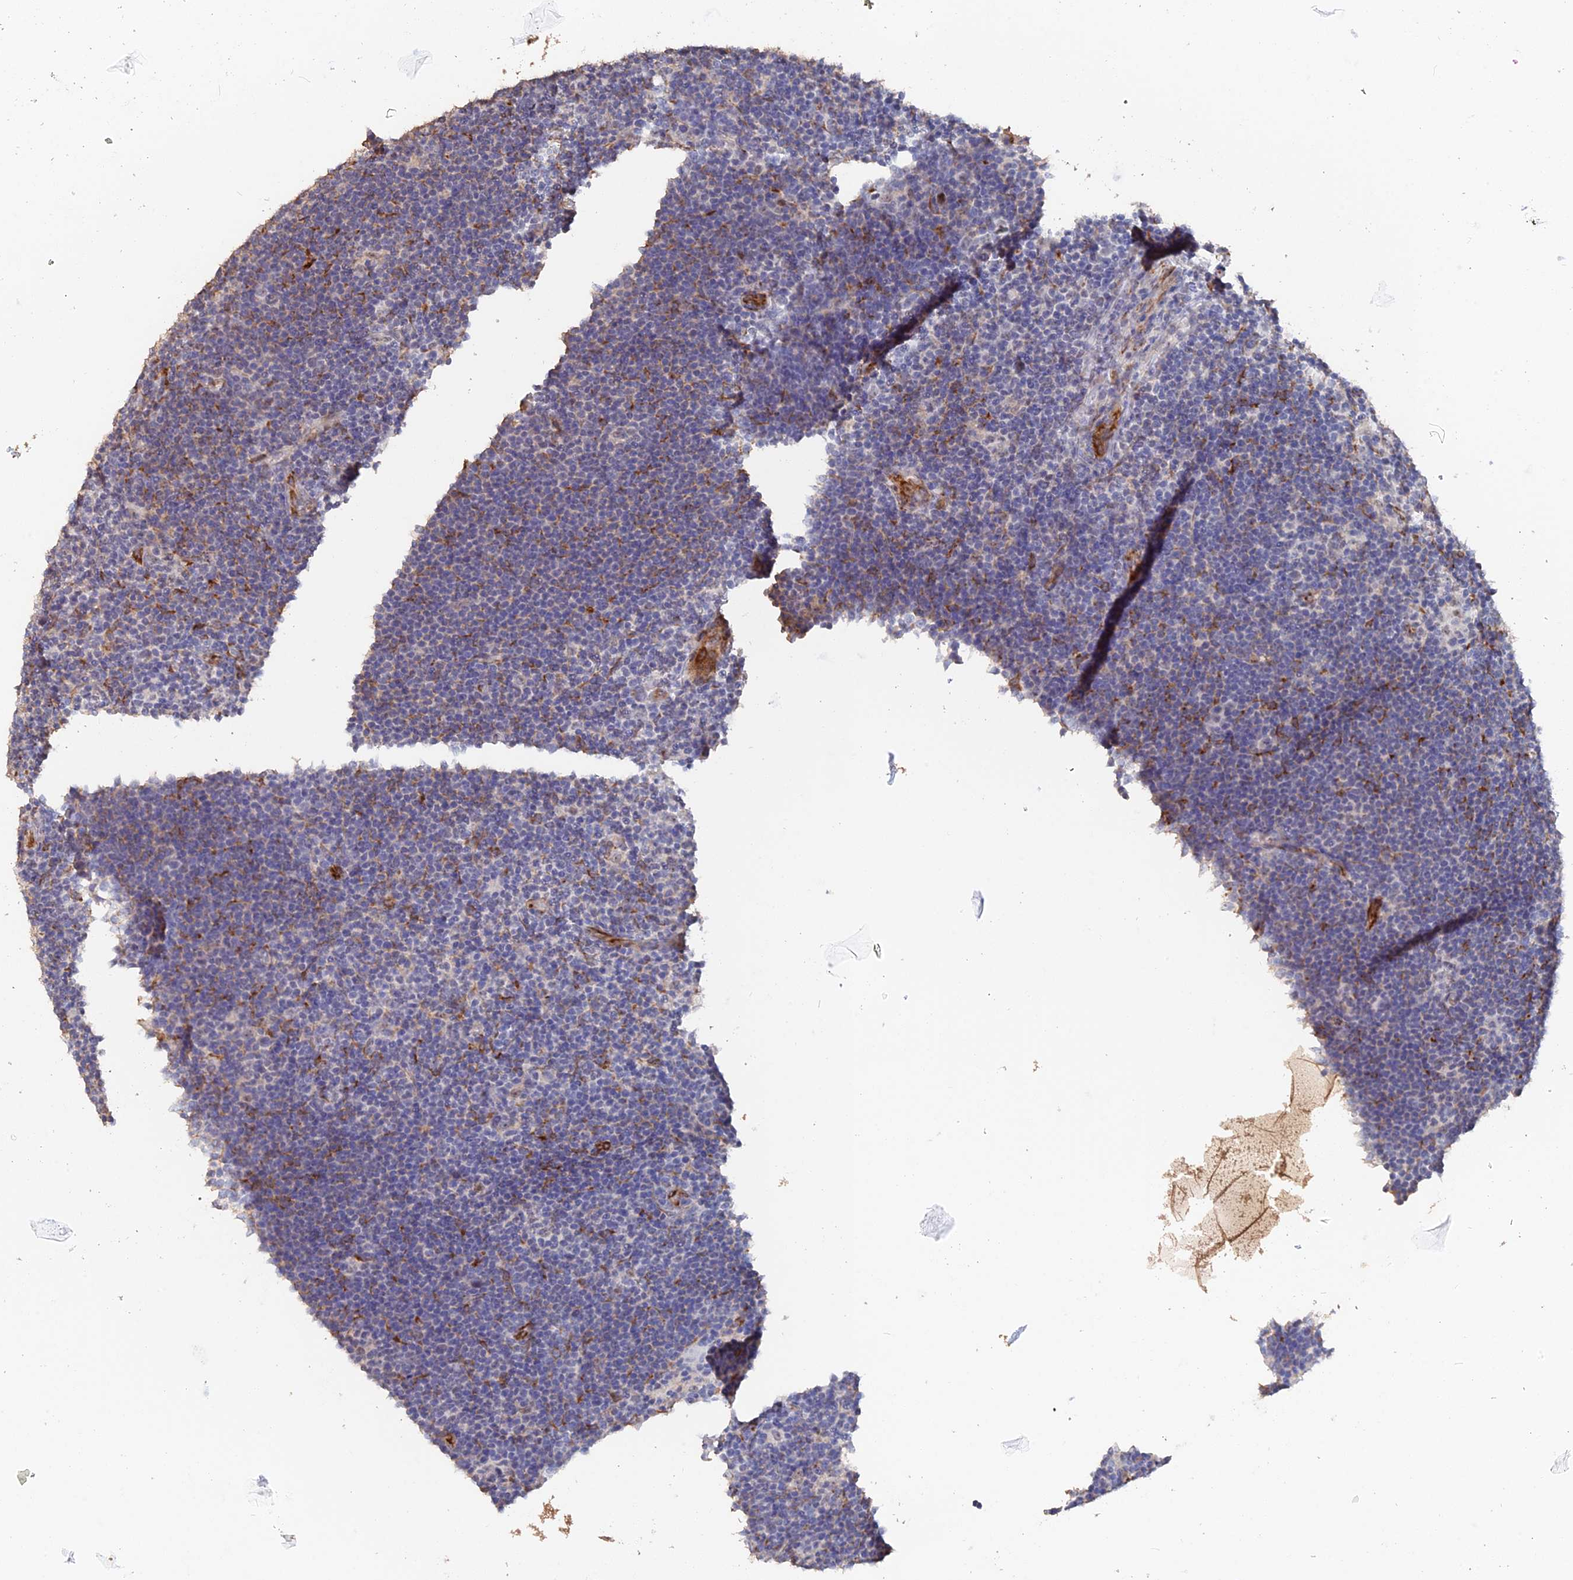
{"staining": {"intensity": "negative", "quantity": "none", "location": "none"}, "tissue": "lymphoma", "cell_type": "Tumor cells", "image_type": "cancer", "snomed": [{"axis": "morphology", "description": "Hodgkin's disease, NOS"}, {"axis": "topography", "description": "Lymph node"}], "caption": "Micrograph shows no significant protein staining in tumor cells of lymphoma. The staining was performed using DAB to visualize the protein expression in brown, while the nuclei were stained in blue with hematoxylin (Magnification: 20x).", "gene": "SEMG2", "patient": {"sex": "female", "age": 57}}